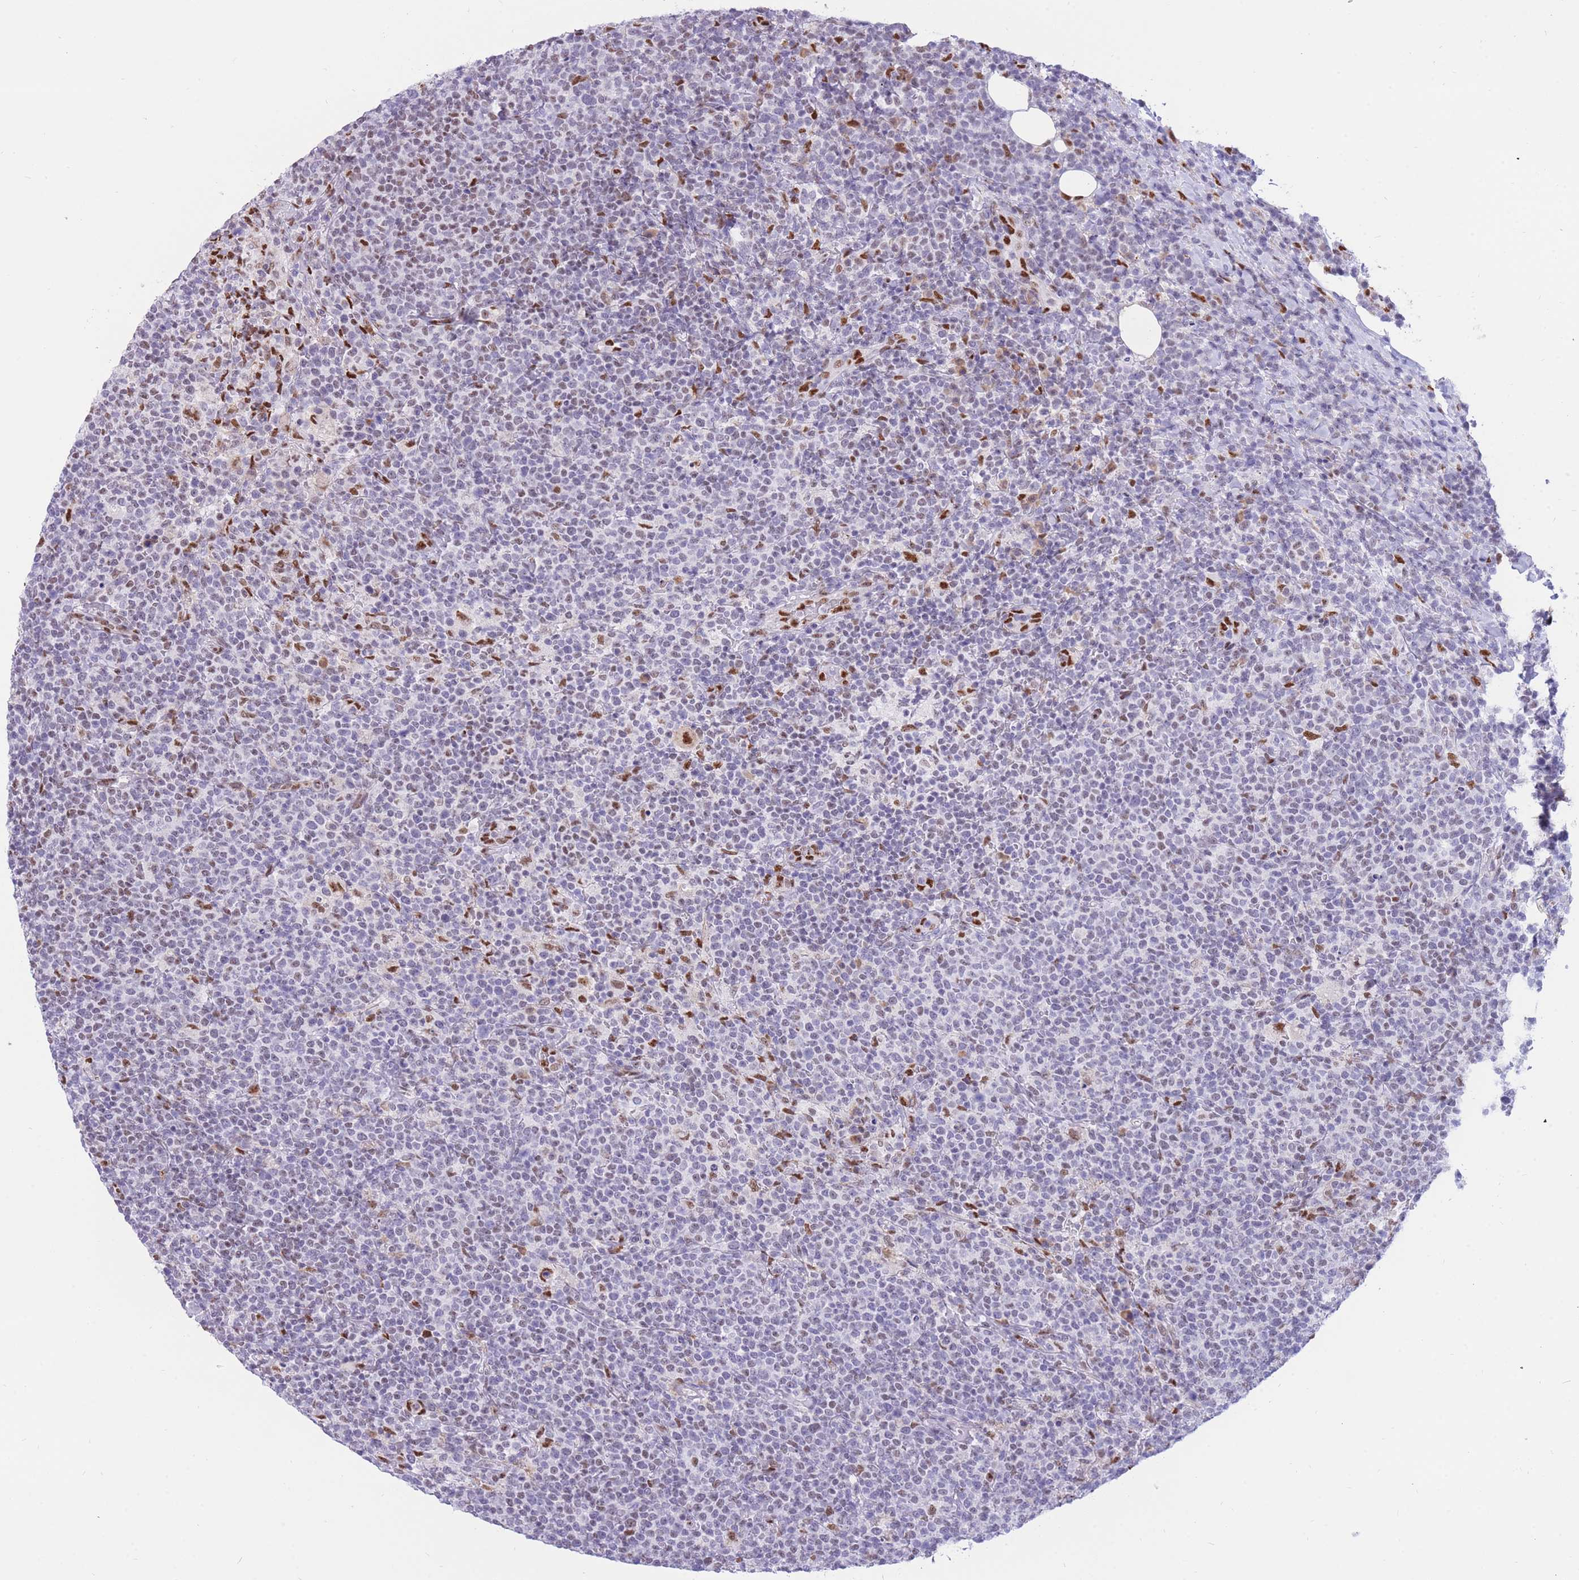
{"staining": {"intensity": "negative", "quantity": "none", "location": "none"}, "tissue": "lymphoma", "cell_type": "Tumor cells", "image_type": "cancer", "snomed": [{"axis": "morphology", "description": "Malignant lymphoma, non-Hodgkin's type, High grade"}, {"axis": "topography", "description": "Lymph node"}], "caption": "Tumor cells are negative for protein expression in human lymphoma.", "gene": "FAM153A", "patient": {"sex": "male", "age": 61}}